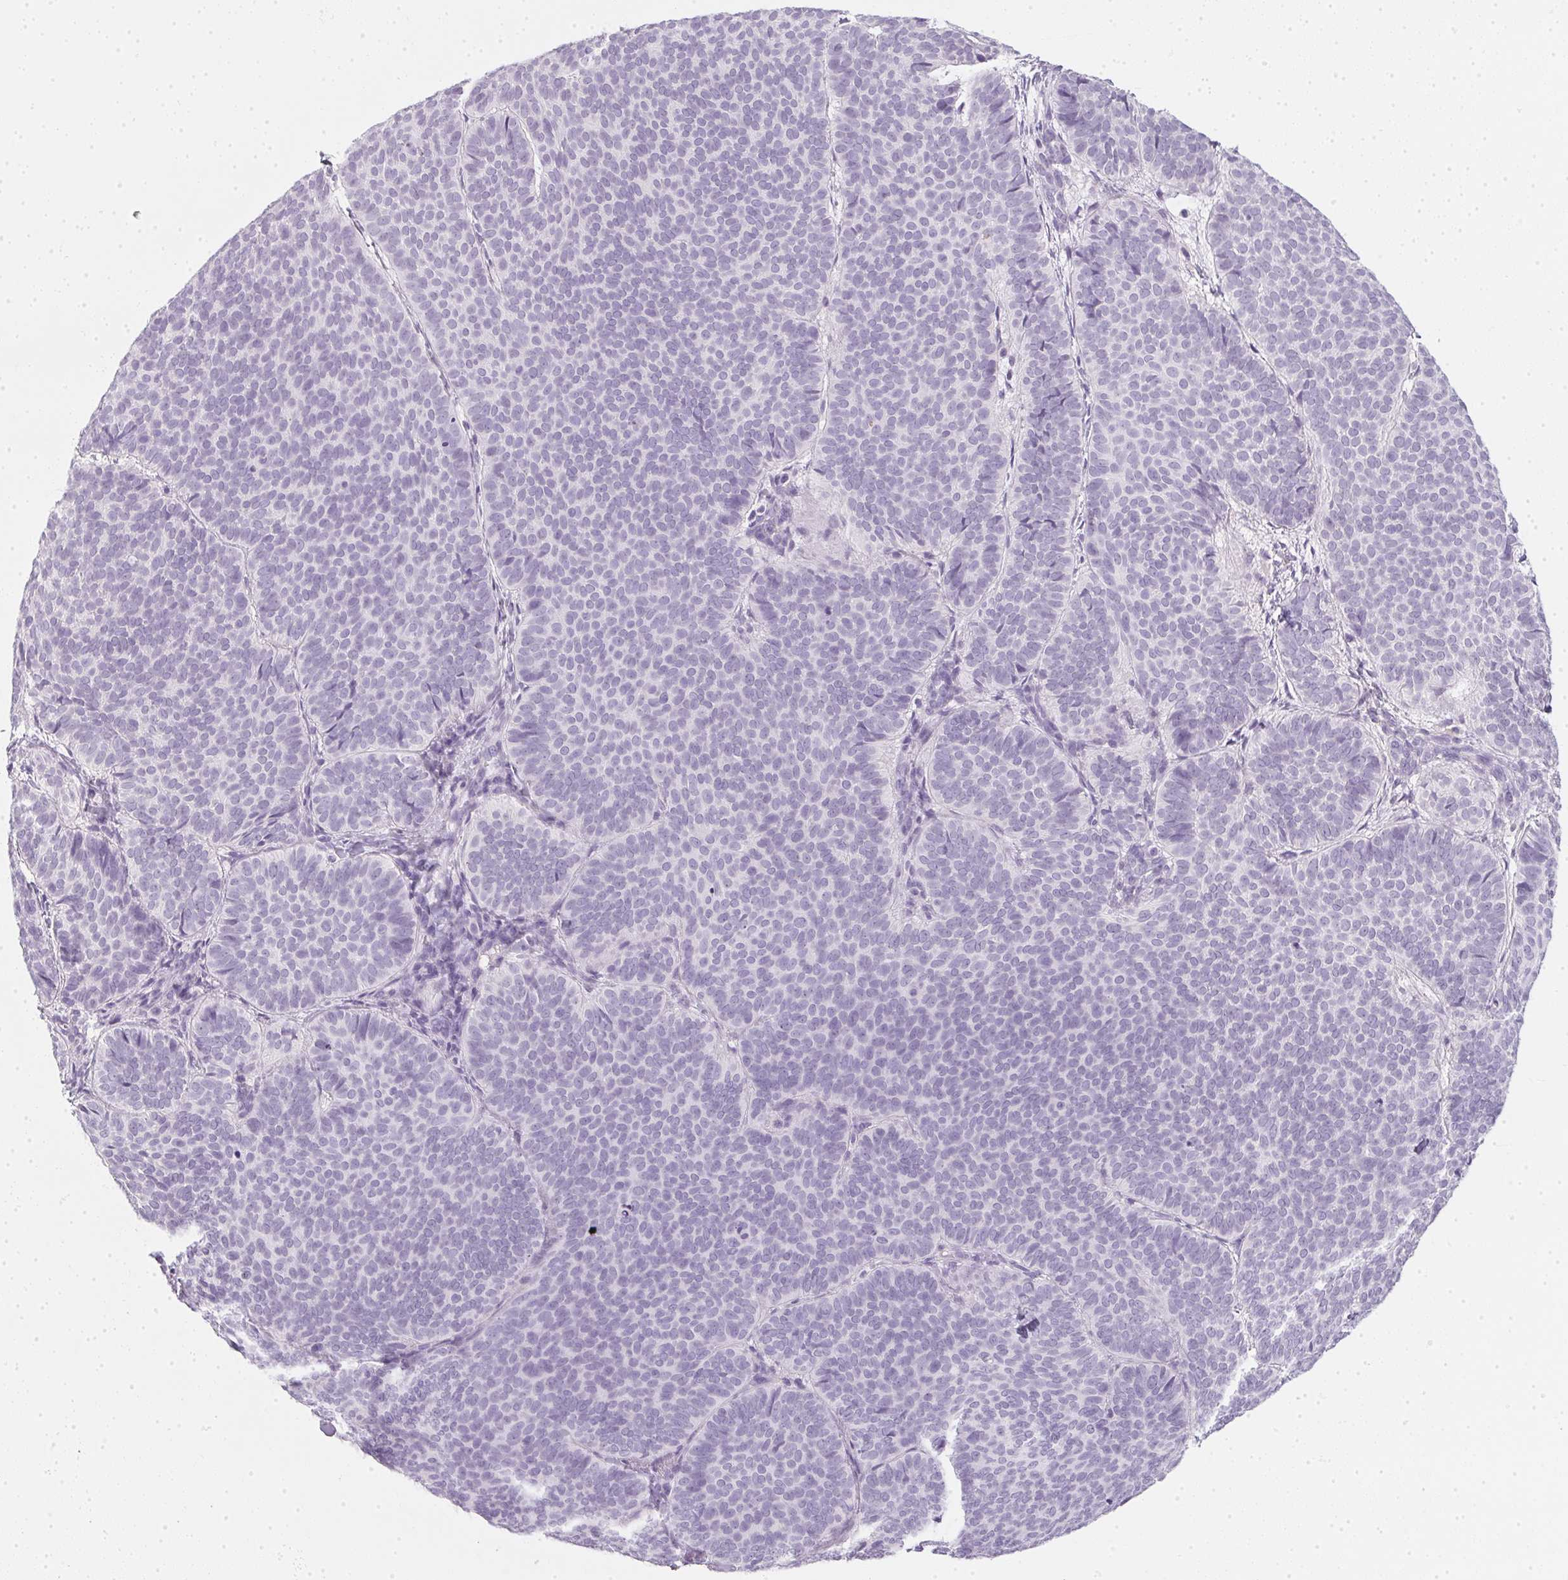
{"staining": {"intensity": "negative", "quantity": "none", "location": "none"}, "tissue": "skin cancer", "cell_type": "Tumor cells", "image_type": "cancer", "snomed": [{"axis": "morphology", "description": "Basal cell carcinoma"}, {"axis": "topography", "description": "Skin"}], "caption": "A high-resolution photomicrograph shows immunohistochemistry staining of basal cell carcinoma (skin), which demonstrates no significant staining in tumor cells.", "gene": "TMEM72", "patient": {"sex": "male", "age": 57}}